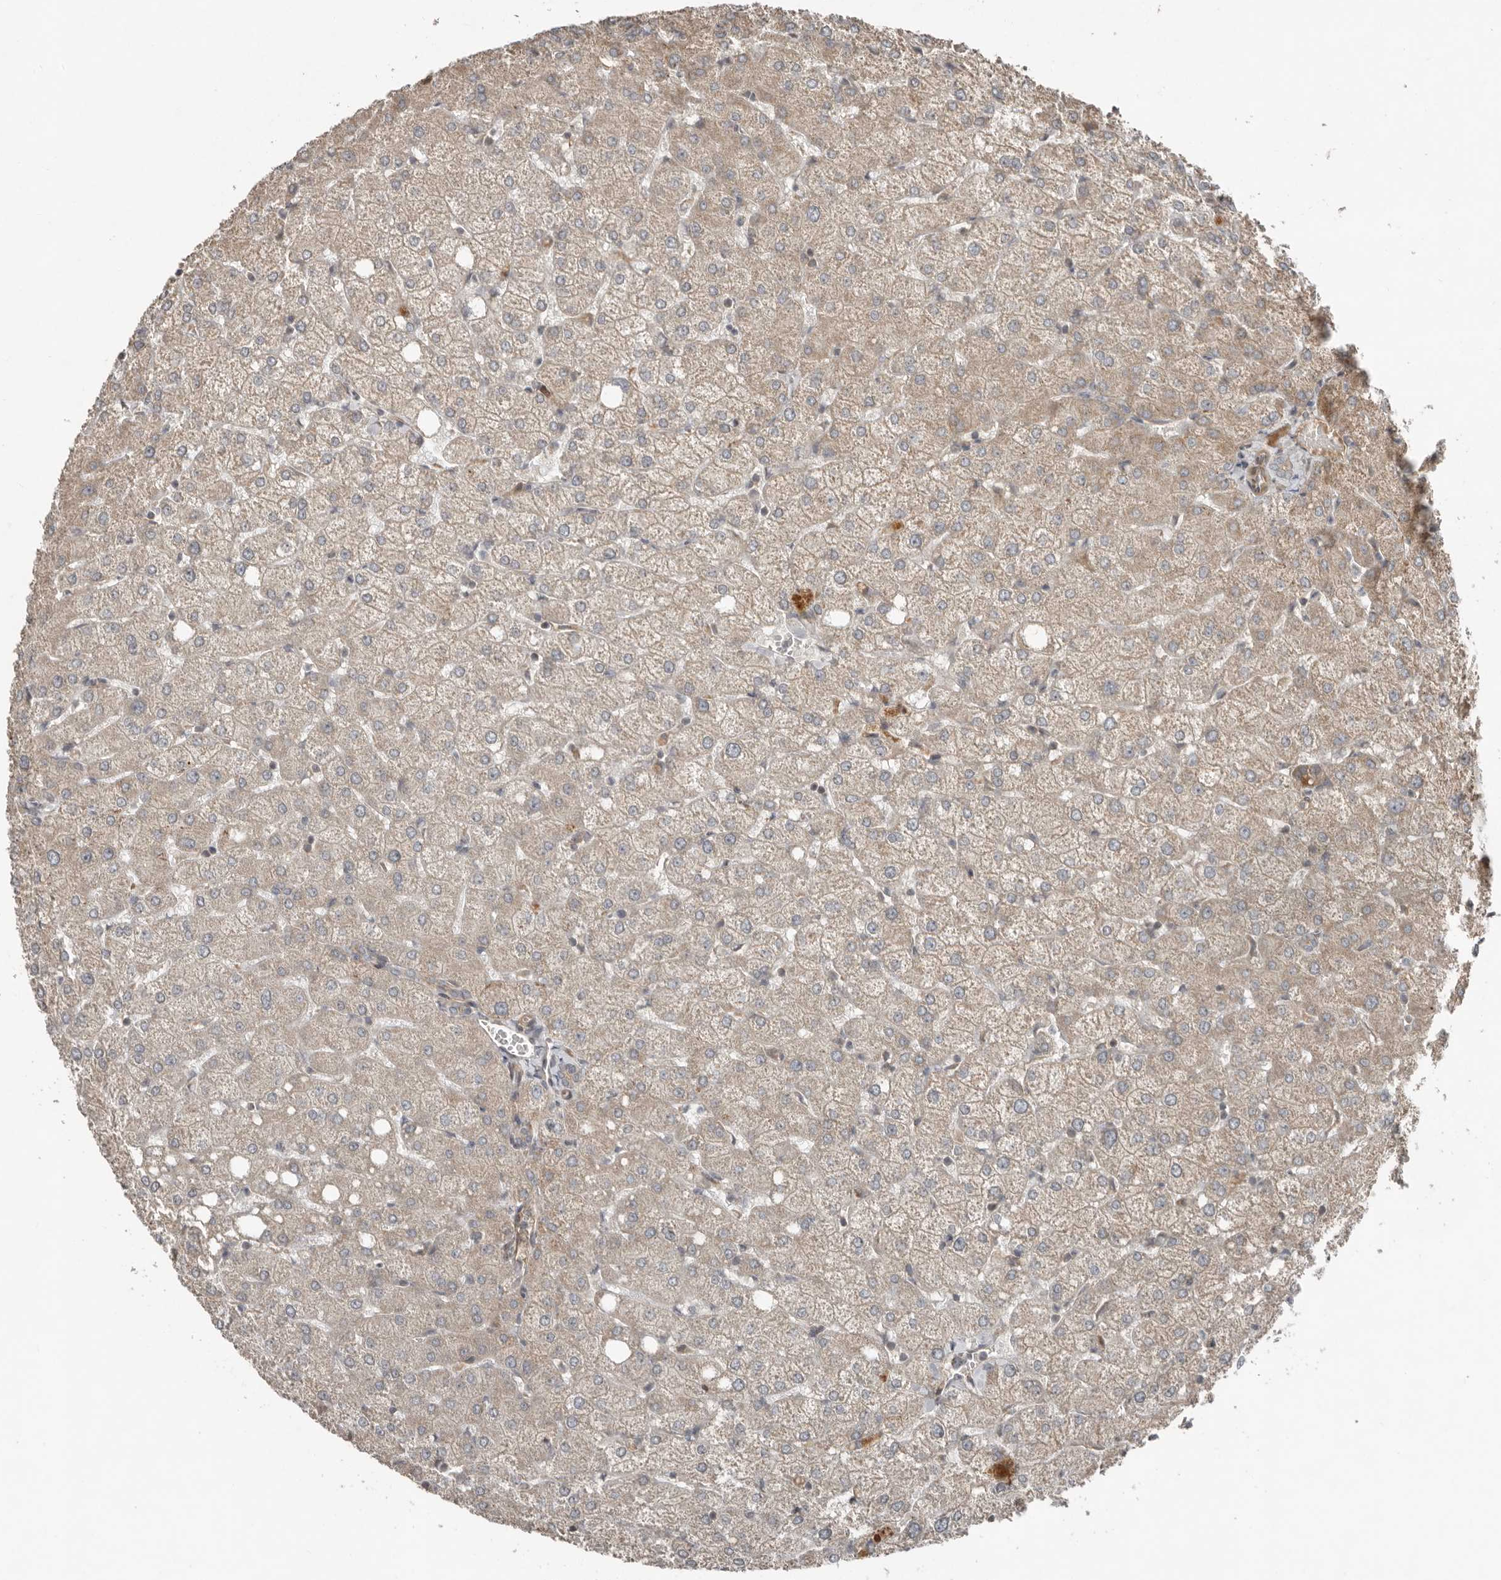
{"staining": {"intensity": "weak", "quantity": "25%-75%", "location": "cytoplasmic/membranous"}, "tissue": "liver", "cell_type": "Cholangiocytes", "image_type": "normal", "snomed": [{"axis": "morphology", "description": "Normal tissue, NOS"}, {"axis": "topography", "description": "Liver"}], "caption": "Protein staining shows weak cytoplasmic/membranous expression in about 25%-75% of cholangiocytes in unremarkable liver. The staining was performed using DAB to visualize the protein expression in brown, while the nuclei were stained in blue with hematoxylin (Magnification: 20x).", "gene": "SLC6A7", "patient": {"sex": "female", "age": 54}}